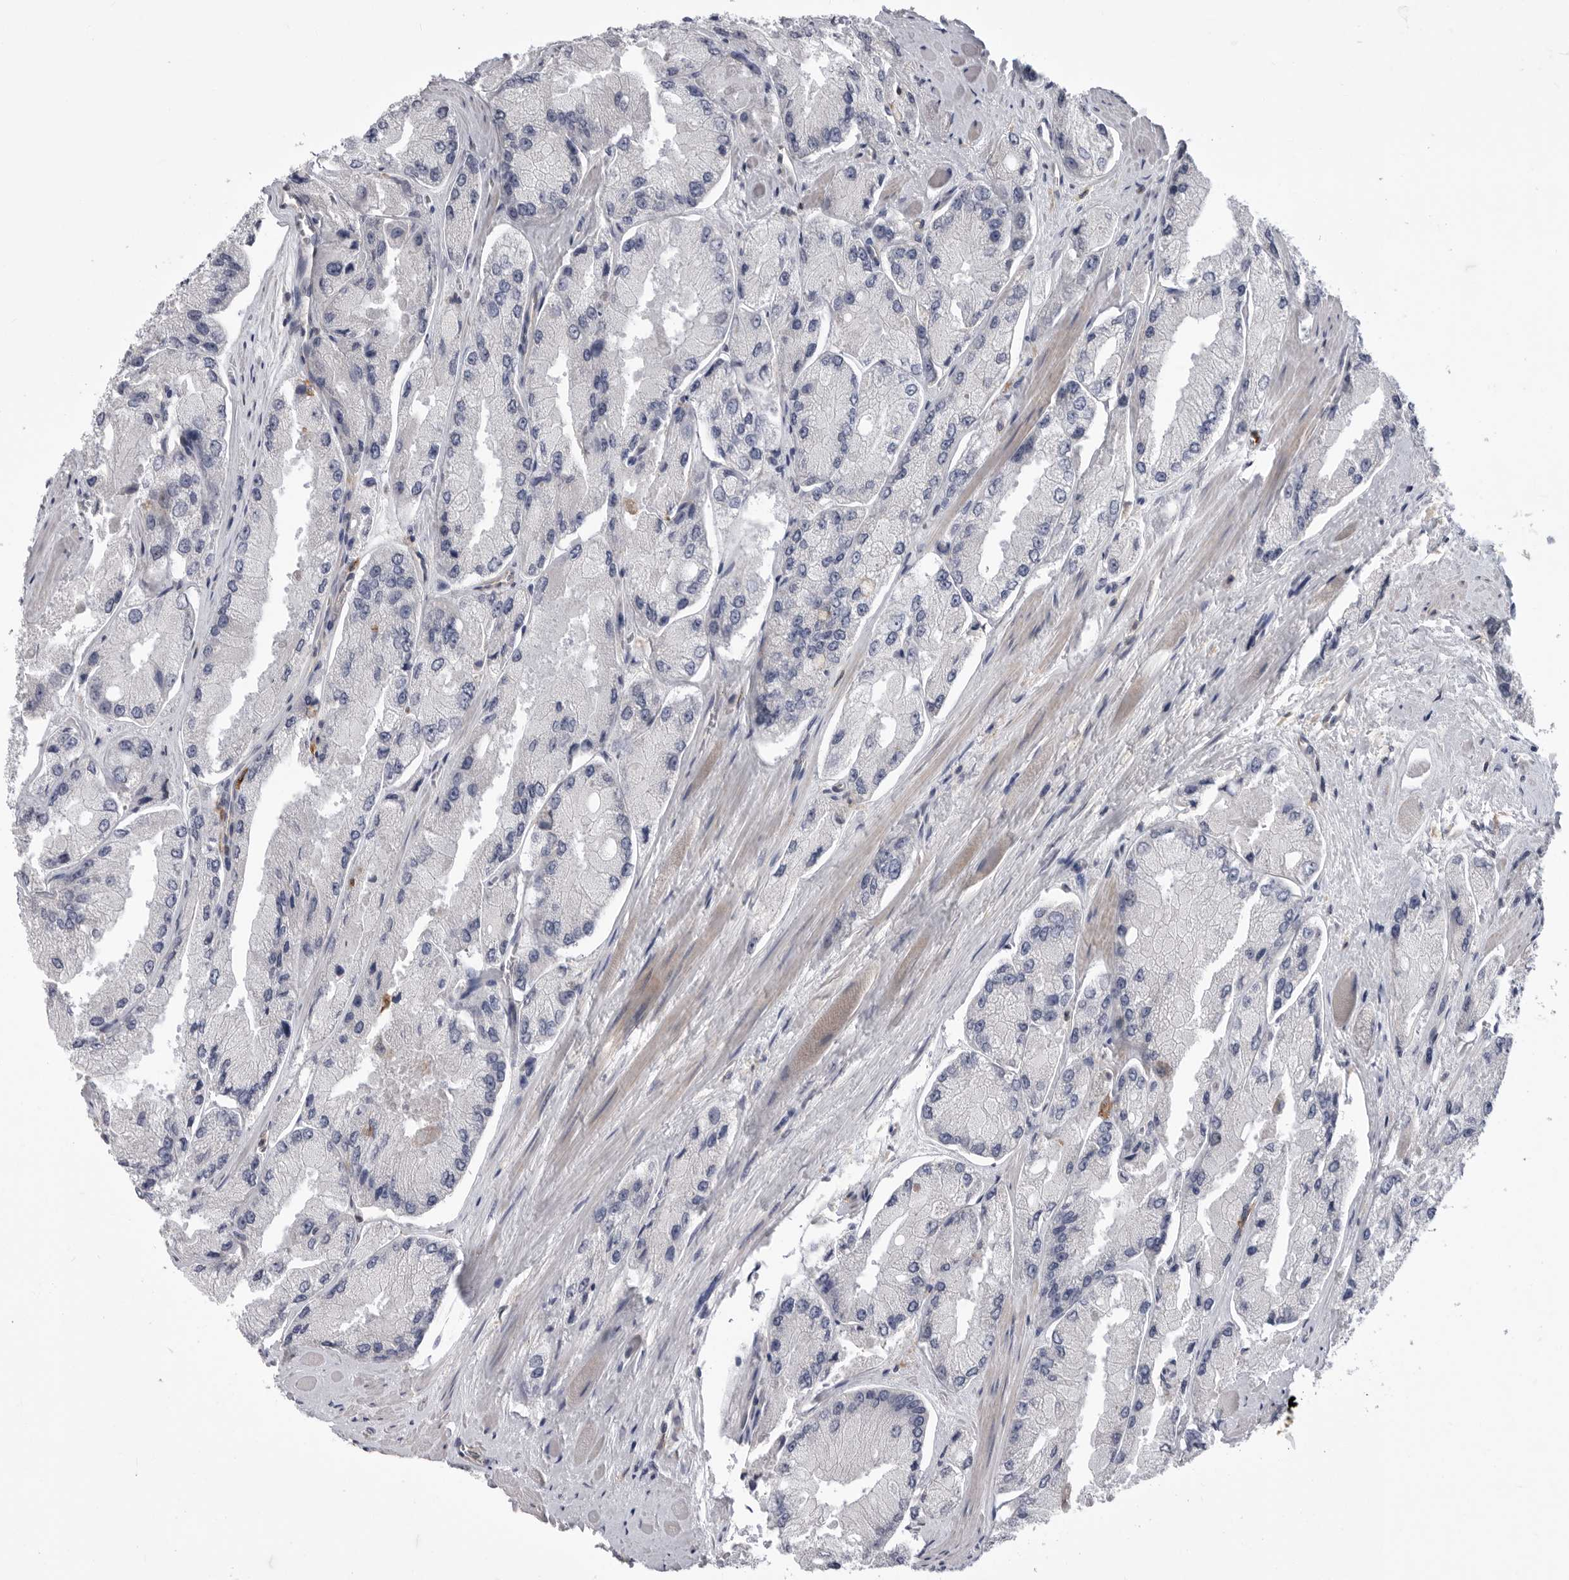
{"staining": {"intensity": "negative", "quantity": "none", "location": "none"}, "tissue": "prostate cancer", "cell_type": "Tumor cells", "image_type": "cancer", "snomed": [{"axis": "morphology", "description": "Adenocarcinoma, High grade"}, {"axis": "topography", "description": "Prostate"}], "caption": "Prostate adenocarcinoma (high-grade) was stained to show a protein in brown. There is no significant expression in tumor cells.", "gene": "SIGLEC10", "patient": {"sex": "male", "age": 58}}